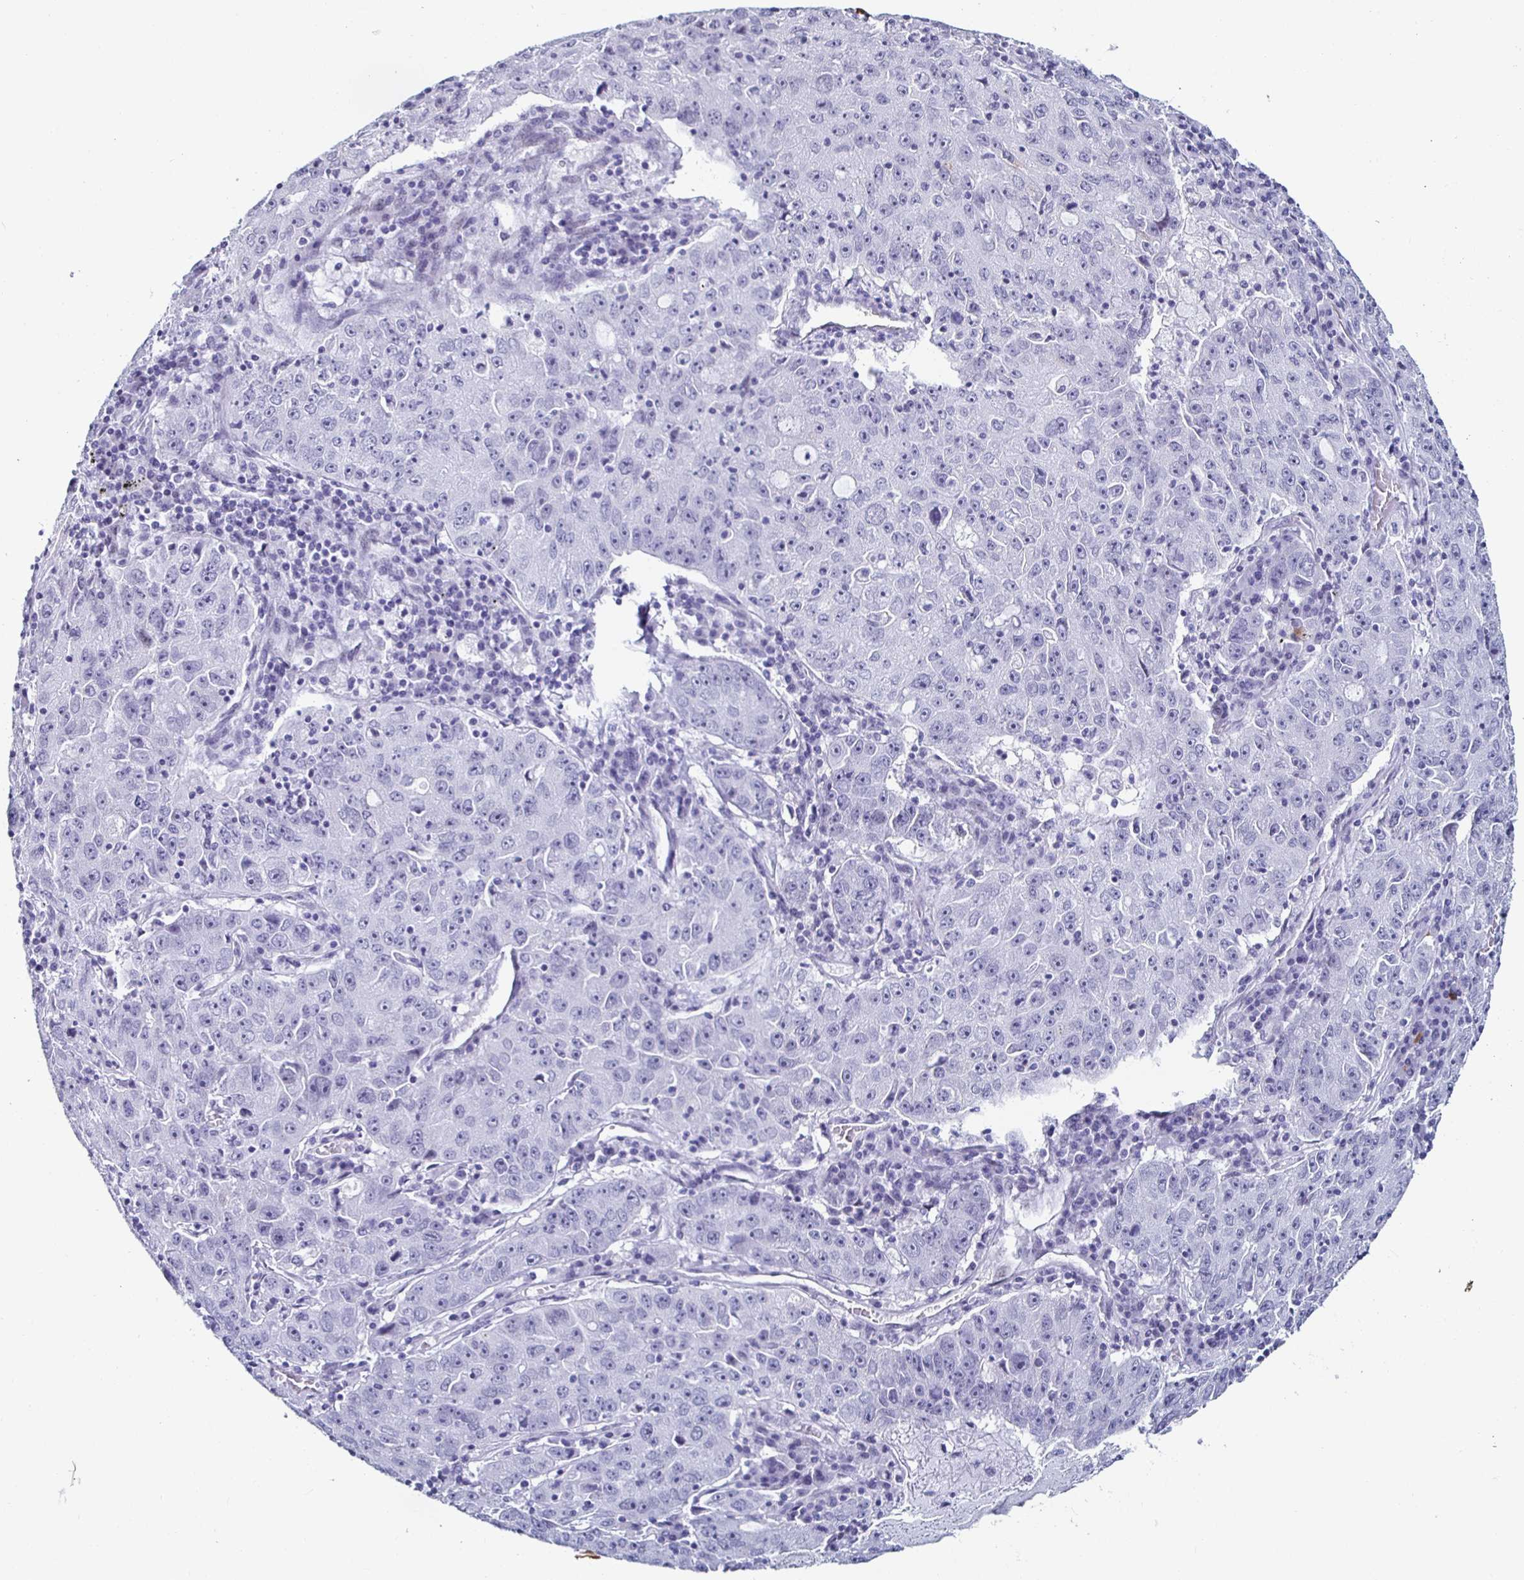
{"staining": {"intensity": "negative", "quantity": "none", "location": "none"}, "tissue": "lung cancer", "cell_type": "Tumor cells", "image_type": "cancer", "snomed": [{"axis": "morphology", "description": "Normal morphology"}, {"axis": "morphology", "description": "Adenocarcinoma, NOS"}, {"axis": "topography", "description": "Lymph node"}, {"axis": "topography", "description": "Lung"}], "caption": "Tumor cells show no significant expression in lung adenocarcinoma. The staining is performed using DAB (3,3'-diaminobenzidine) brown chromogen with nuclei counter-stained in using hematoxylin.", "gene": "KRT4", "patient": {"sex": "female", "age": 57}}